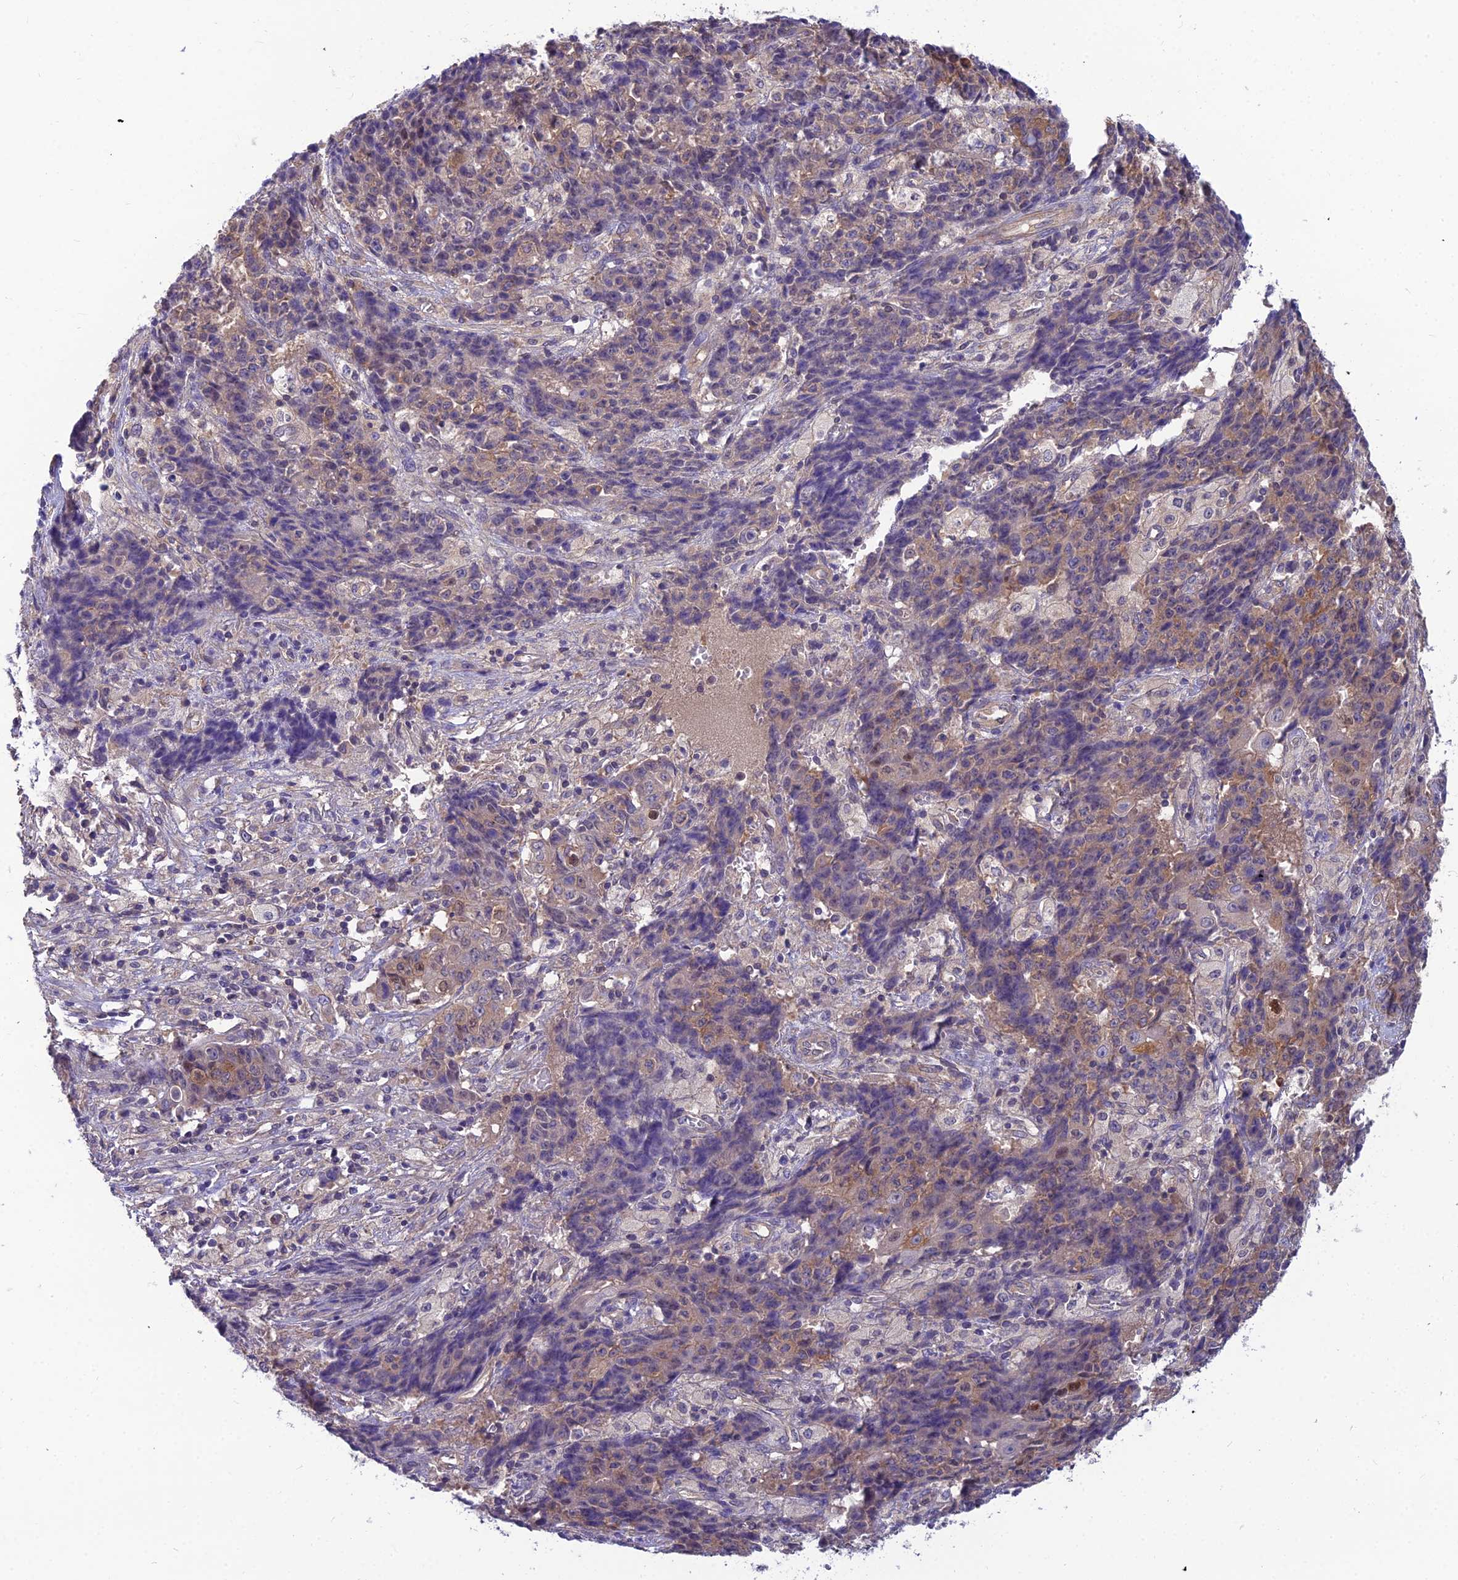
{"staining": {"intensity": "moderate", "quantity": "<25%", "location": "cytoplasmic/membranous"}, "tissue": "ovarian cancer", "cell_type": "Tumor cells", "image_type": "cancer", "snomed": [{"axis": "morphology", "description": "Carcinoma, endometroid"}, {"axis": "topography", "description": "Ovary"}], "caption": "A micrograph showing moderate cytoplasmic/membranous positivity in about <25% of tumor cells in ovarian endometroid carcinoma, as visualized by brown immunohistochemical staining.", "gene": "MVD", "patient": {"sex": "female", "age": 42}}